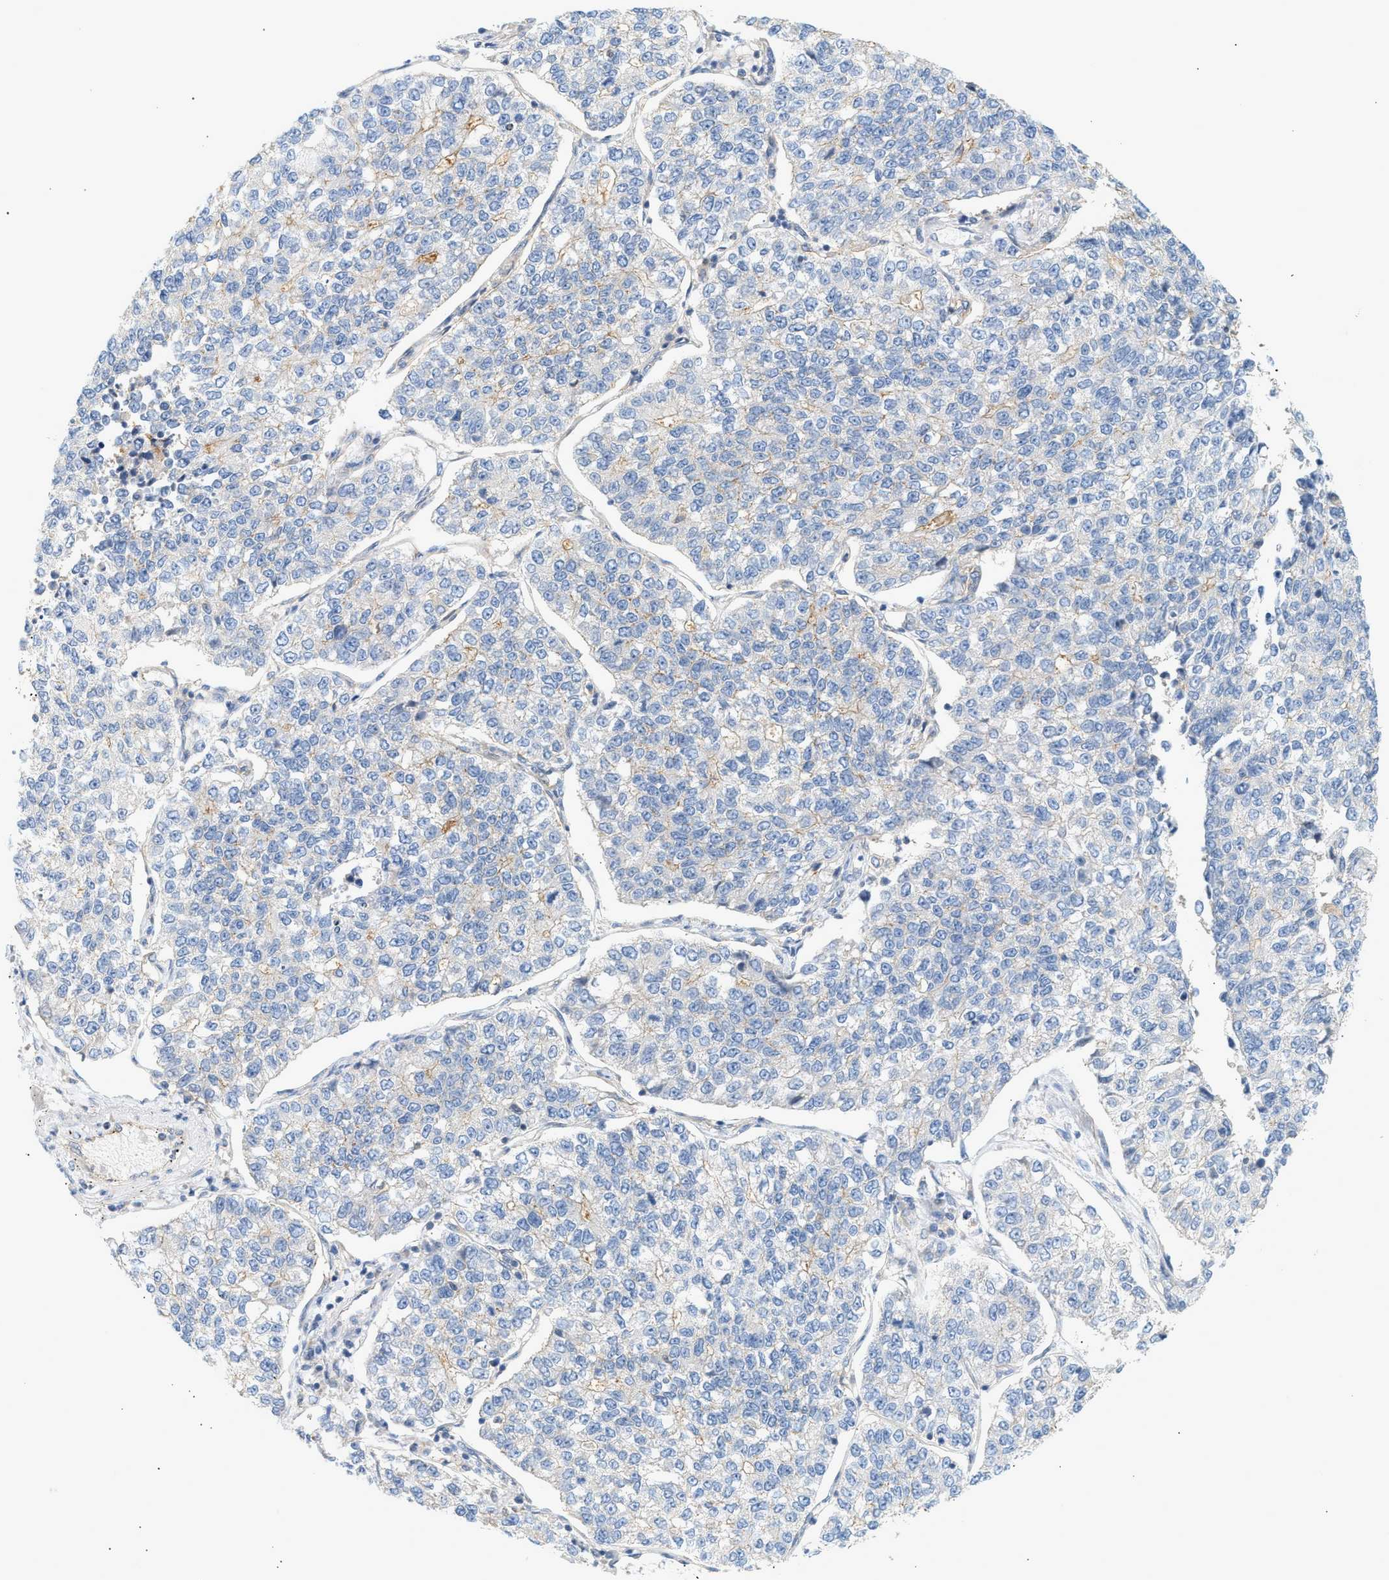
{"staining": {"intensity": "weak", "quantity": "<25%", "location": "cytoplasmic/membranous"}, "tissue": "lung cancer", "cell_type": "Tumor cells", "image_type": "cancer", "snomed": [{"axis": "morphology", "description": "Adenocarcinoma, NOS"}, {"axis": "topography", "description": "Lung"}], "caption": "High magnification brightfield microscopy of lung cancer (adenocarcinoma) stained with DAB (brown) and counterstained with hematoxylin (blue): tumor cells show no significant expression.", "gene": "PAFAH1B1", "patient": {"sex": "male", "age": 49}}